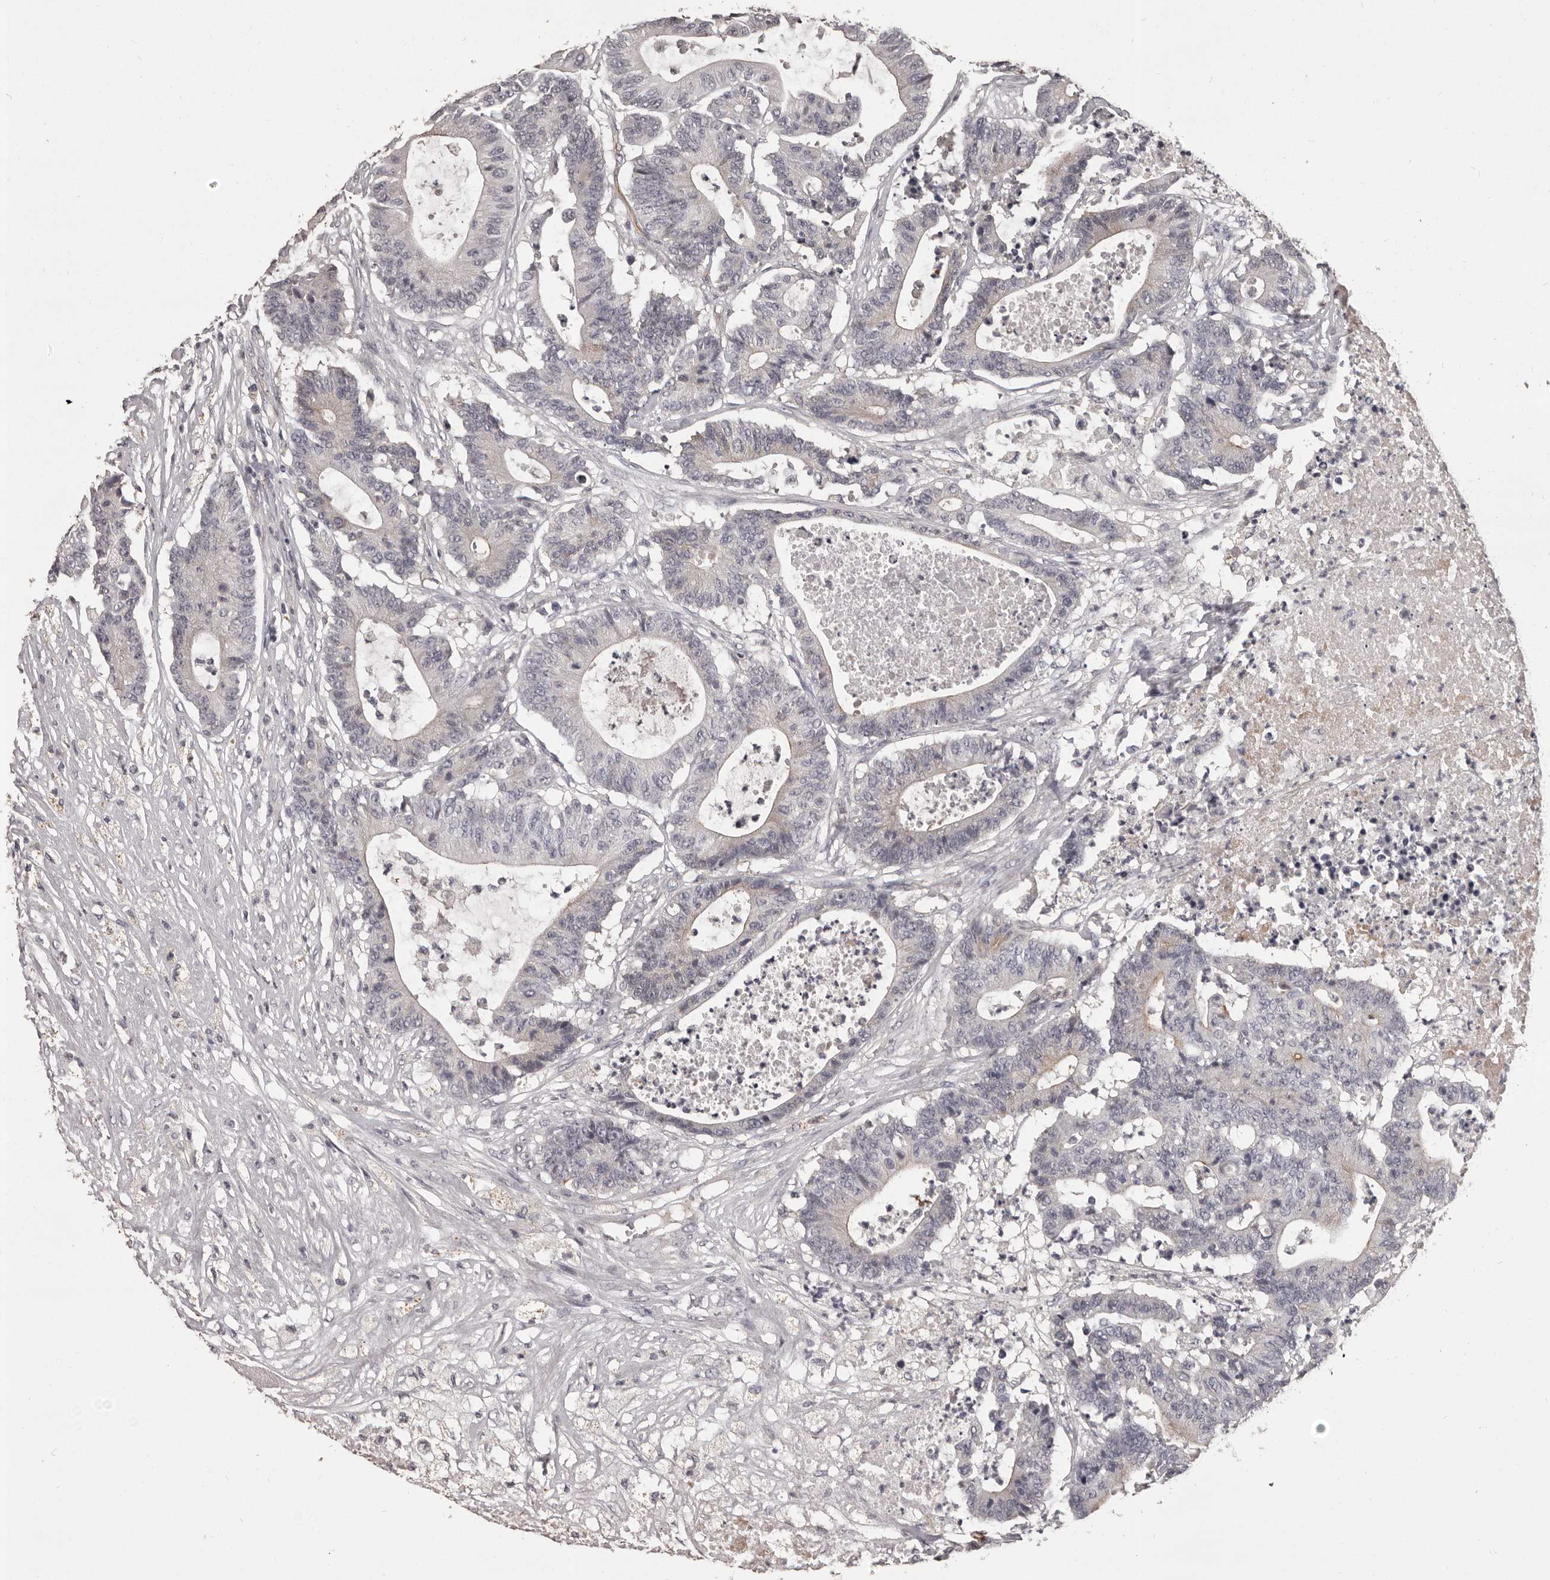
{"staining": {"intensity": "negative", "quantity": "none", "location": "none"}, "tissue": "colorectal cancer", "cell_type": "Tumor cells", "image_type": "cancer", "snomed": [{"axis": "morphology", "description": "Adenocarcinoma, NOS"}, {"axis": "topography", "description": "Colon"}], "caption": "DAB (3,3'-diaminobenzidine) immunohistochemical staining of human colorectal cancer demonstrates no significant expression in tumor cells.", "gene": "GPR78", "patient": {"sex": "female", "age": 84}}